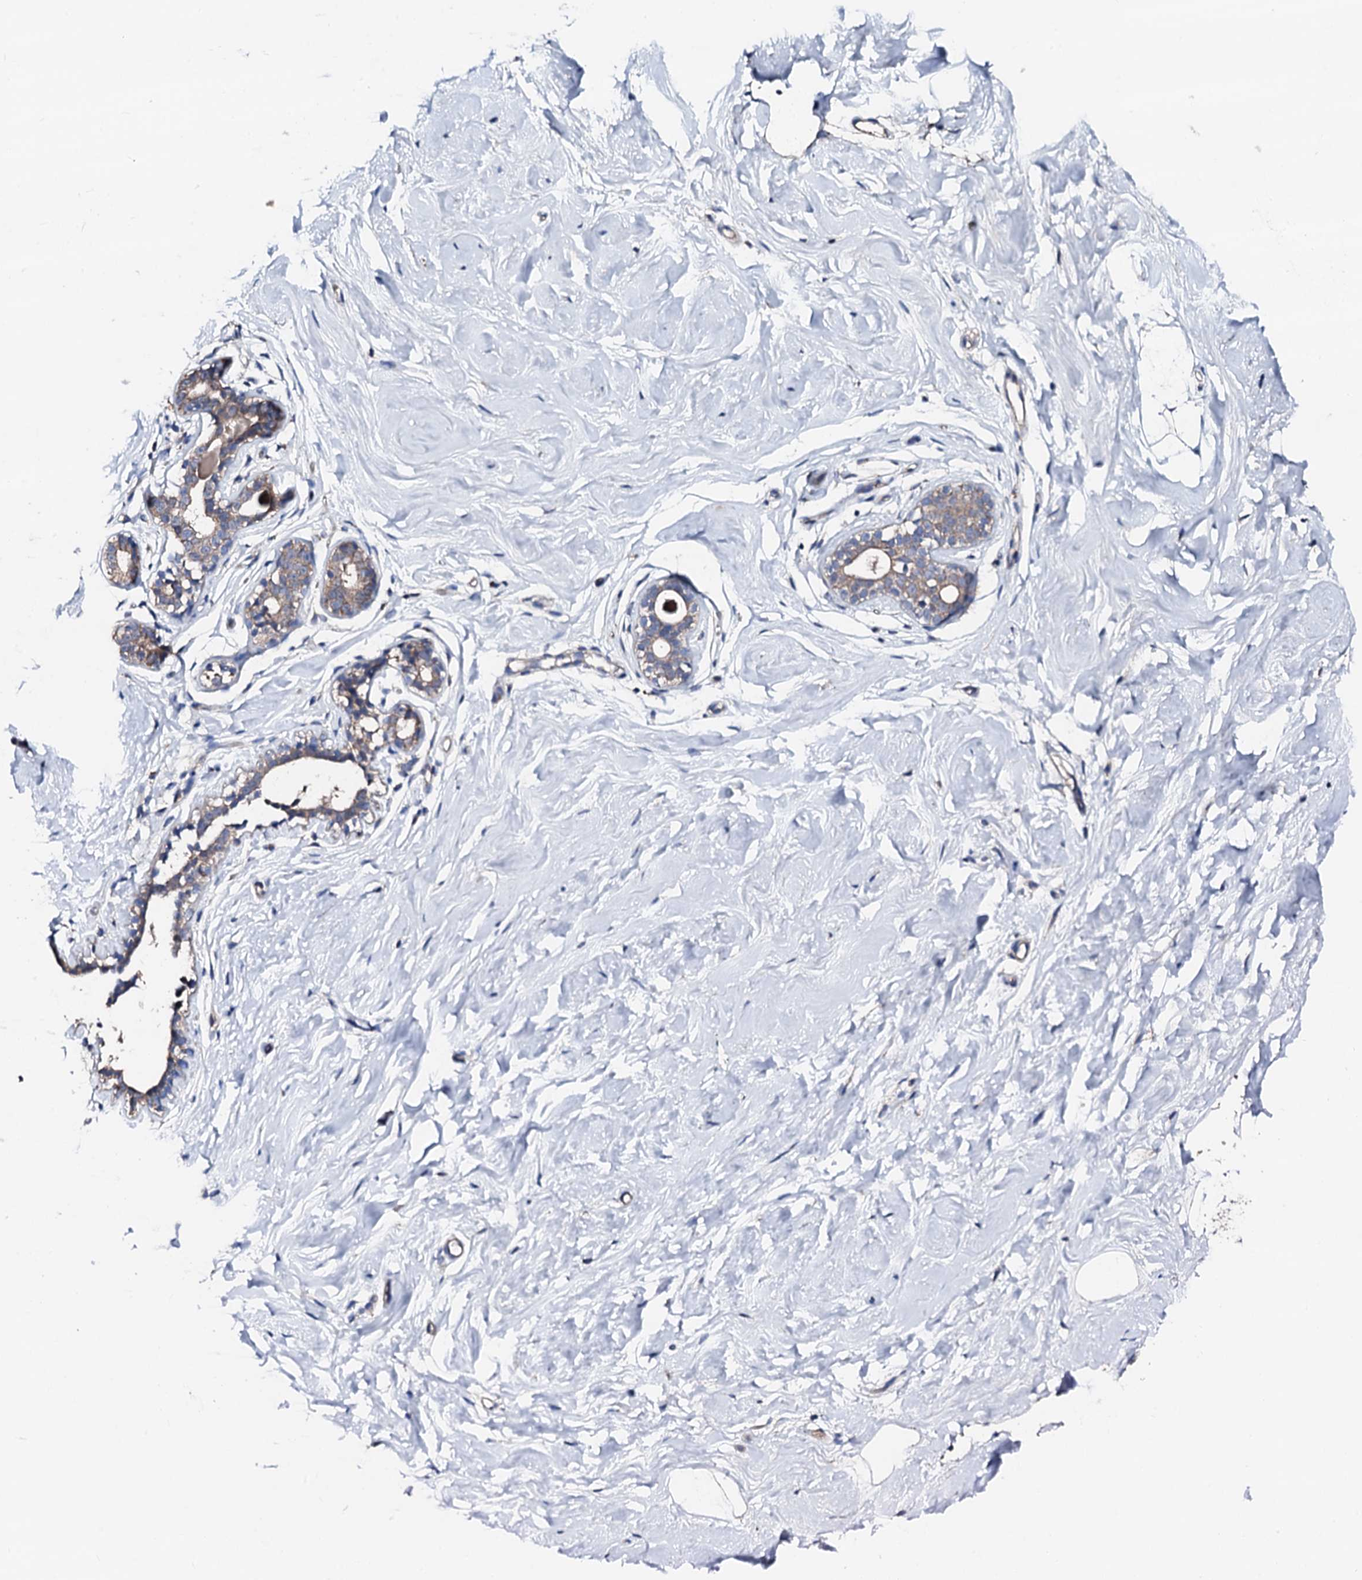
{"staining": {"intensity": "negative", "quantity": "none", "location": "none"}, "tissue": "breast", "cell_type": "Adipocytes", "image_type": "normal", "snomed": [{"axis": "morphology", "description": "Normal tissue, NOS"}, {"axis": "morphology", "description": "Adenoma, NOS"}, {"axis": "topography", "description": "Breast"}], "caption": "DAB (3,3'-diaminobenzidine) immunohistochemical staining of unremarkable breast shows no significant positivity in adipocytes. (DAB immunohistochemistry with hematoxylin counter stain).", "gene": "TRAFD1", "patient": {"sex": "female", "age": 23}}